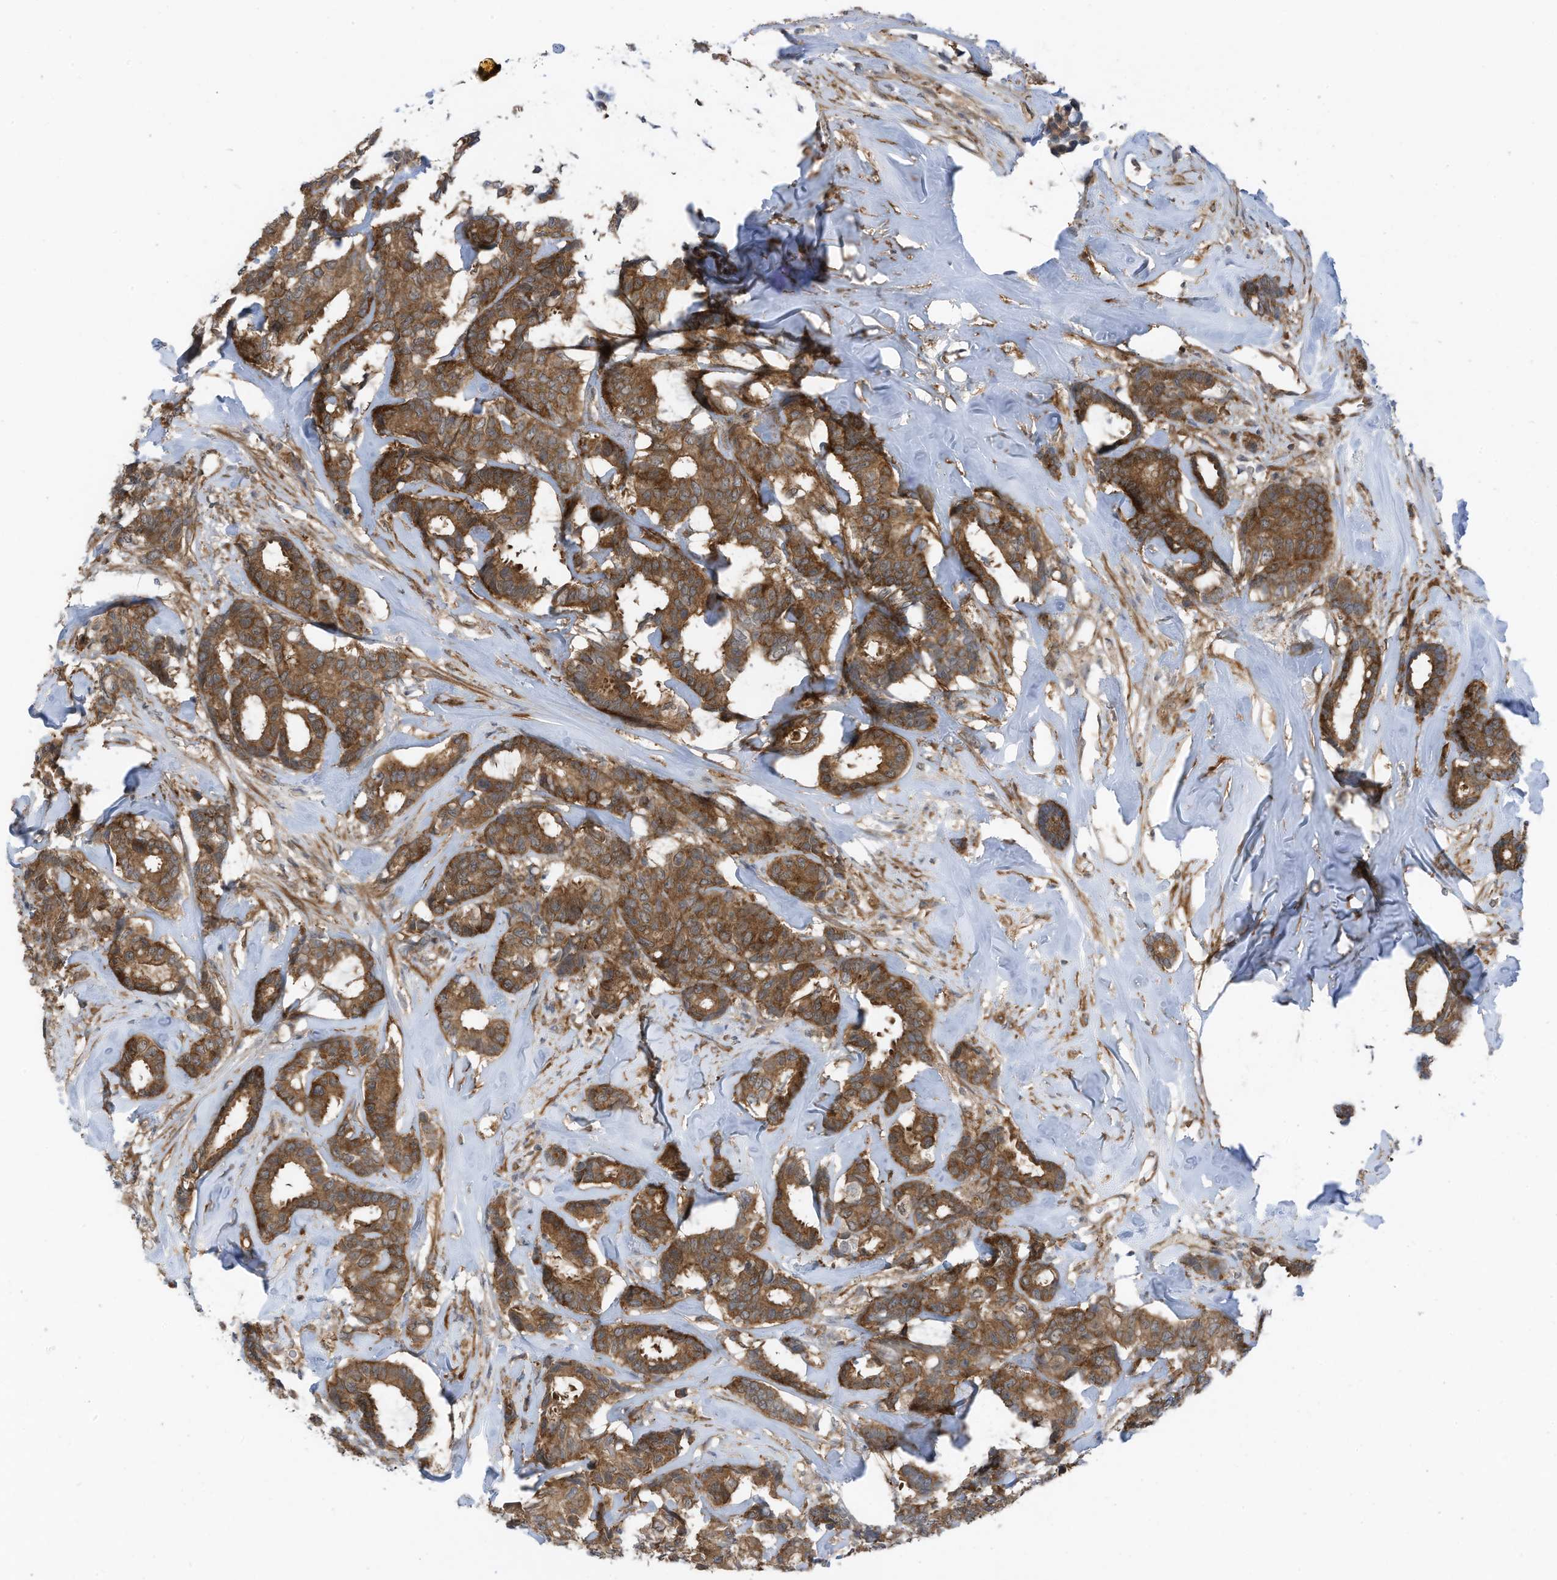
{"staining": {"intensity": "moderate", "quantity": ">75%", "location": "cytoplasmic/membranous"}, "tissue": "breast cancer", "cell_type": "Tumor cells", "image_type": "cancer", "snomed": [{"axis": "morphology", "description": "Duct carcinoma"}, {"axis": "topography", "description": "Breast"}], "caption": "Immunohistochemical staining of breast cancer (invasive ductal carcinoma) demonstrates medium levels of moderate cytoplasmic/membranous expression in approximately >75% of tumor cells. The staining was performed using DAB (3,3'-diaminobenzidine), with brown indicating positive protein expression. Nuclei are stained blue with hematoxylin.", "gene": "REPS1", "patient": {"sex": "female", "age": 87}}